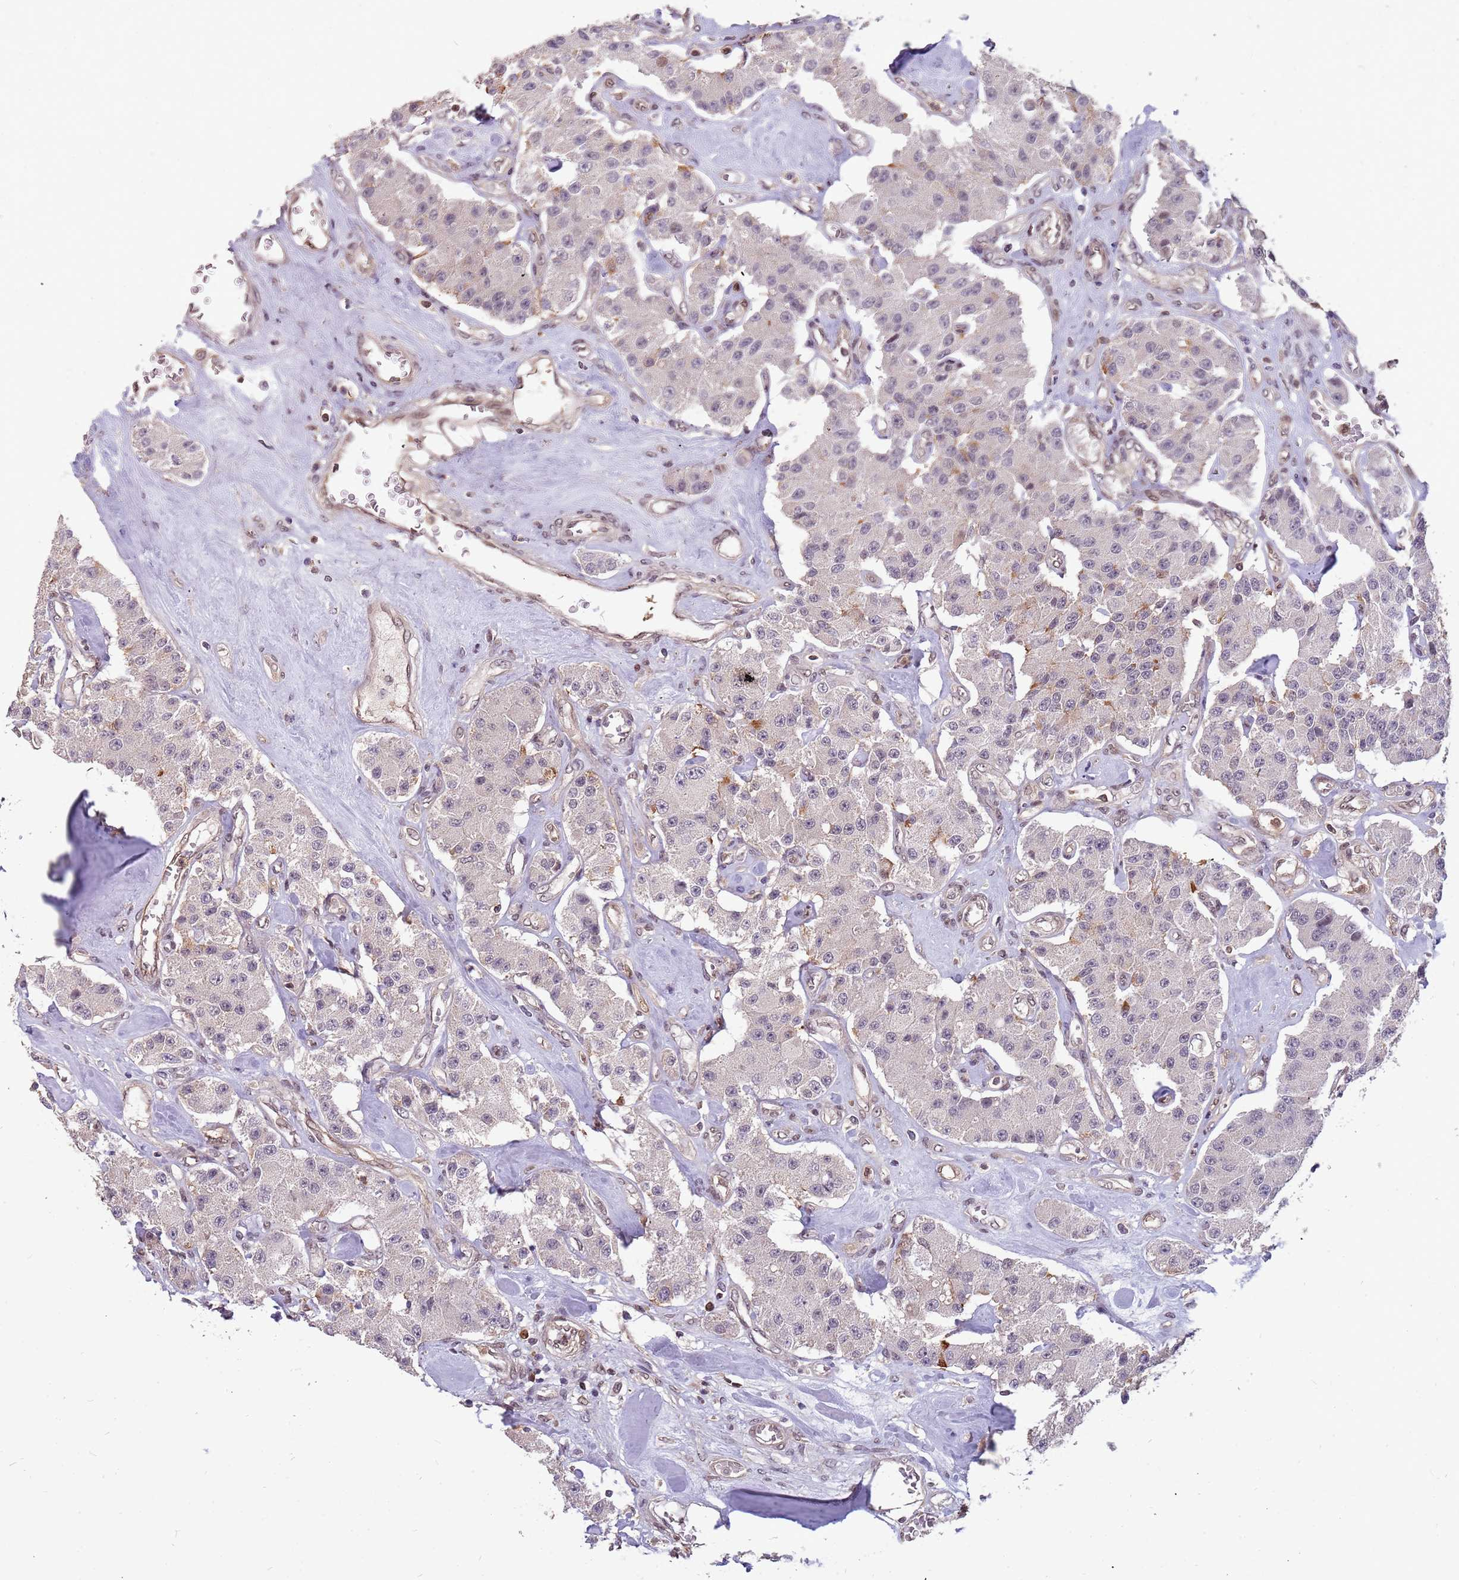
{"staining": {"intensity": "negative", "quantity": "none", "location": "none"}, "tissue": "carcinoid", "cell_type": "Tumor cells", "image_type": "cancer", "snomed": [{"axis": "morphology", "description": "Carcinoid, malignant, NOS"}, {"axis": "topography", "description": "Pancreas"}], "caption": "DAB immunohistochemical staining of human carcinoid shows no significant positivity in tumor cells.", "gene": "GBP2", "patient": {"sex": "male", "age": 41}}